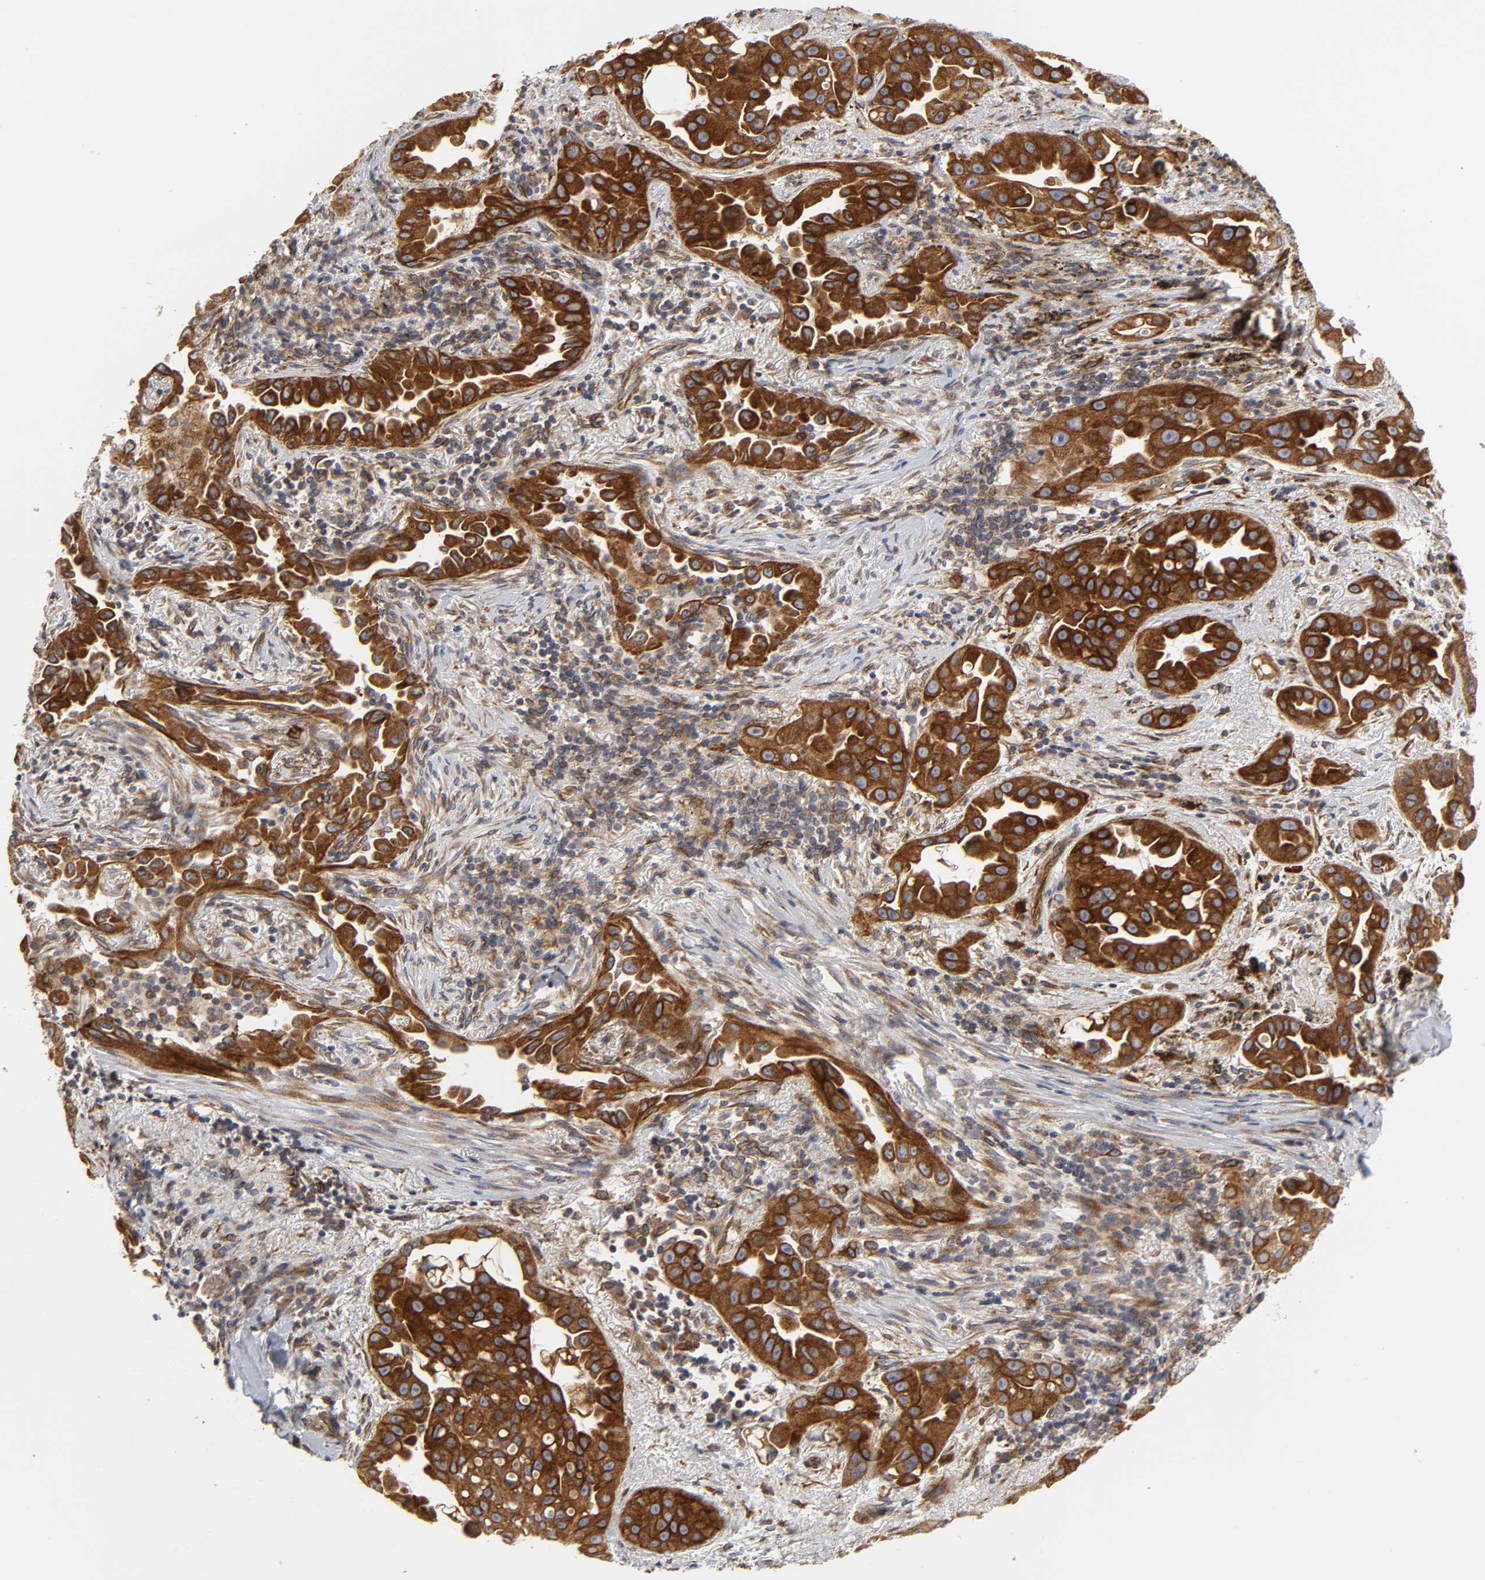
{"staining": {"intensity": "strong", "quantity": ">75%", "location": "cytoplasmic/membranous"}, "tissue": "lung cancer", "cell_type": "Tumor cells", "image_type": "cancer", "snomed": [{"axis": "morphology", "description": "Normal tissue, NOS"}, {"axis": "morphology", "description": "Adenocarcinoma, NOS"}, {"axis": "topography", "description": "Bronchus"}], "caption": "Lung adenocarcinoma stained with IHC reveals strong cytoplasmic/membranous staining in about >75% of tumor cells.", "gene": "POR", "patient": {"sex": "male", "age": 68}}